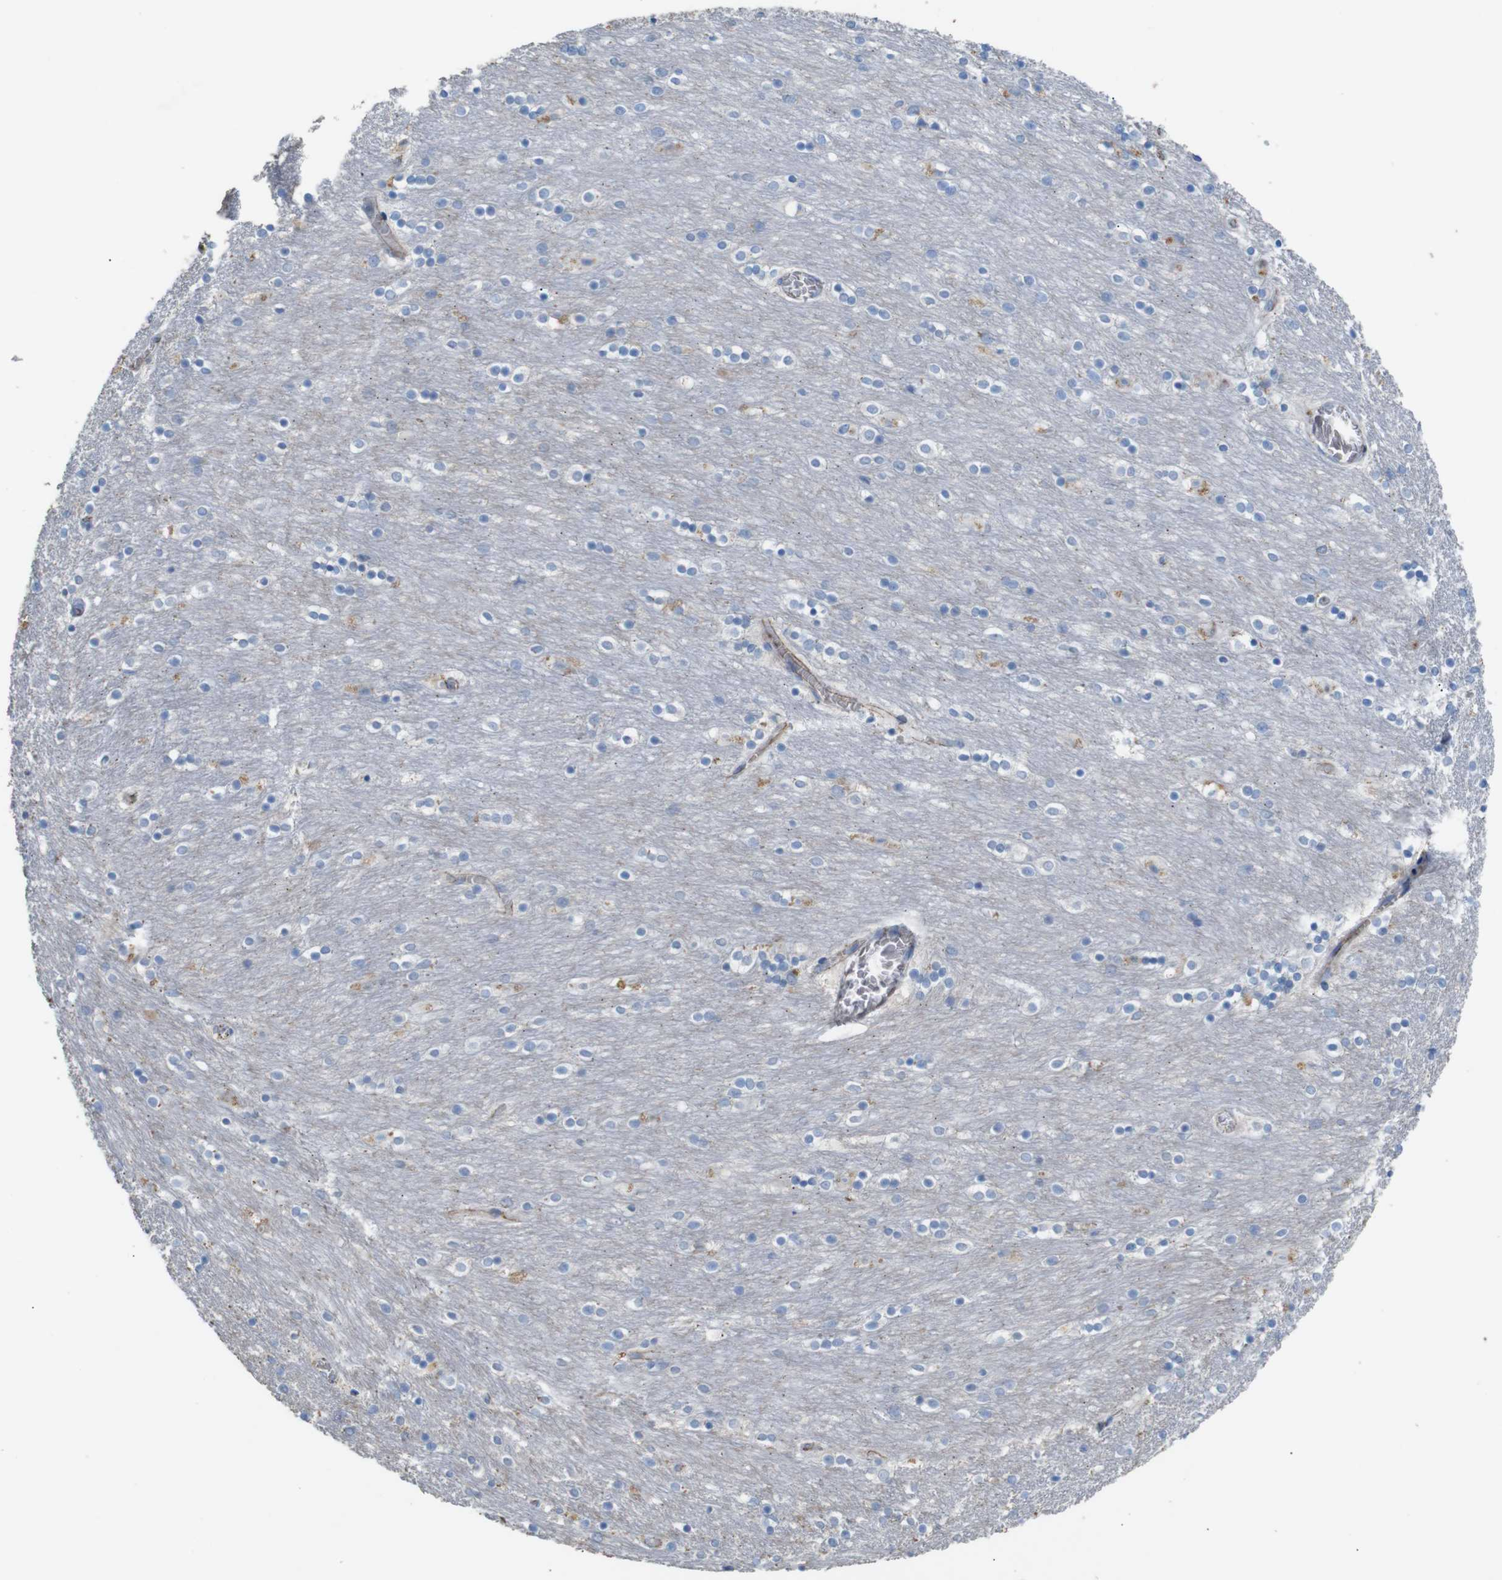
{"staining": {"intensity": "negative", "quantity": "none", "location": "none"}, "tissue": "caudate", "cell_type": "Glial cells", "image_type": "normal", "snomed": [{"axis": "morphology", "description": "Normal tissue, NOS"}, {"axis": "topography", "description": "Lateral ventricle wall"}], "caption": "This is an immunohistochemistry (IHC) histopathology image of normal caudate. There is no positivity in glial cells.", "gene": "NHLRC3", "patient": {"sex": "female", "age": 54}}